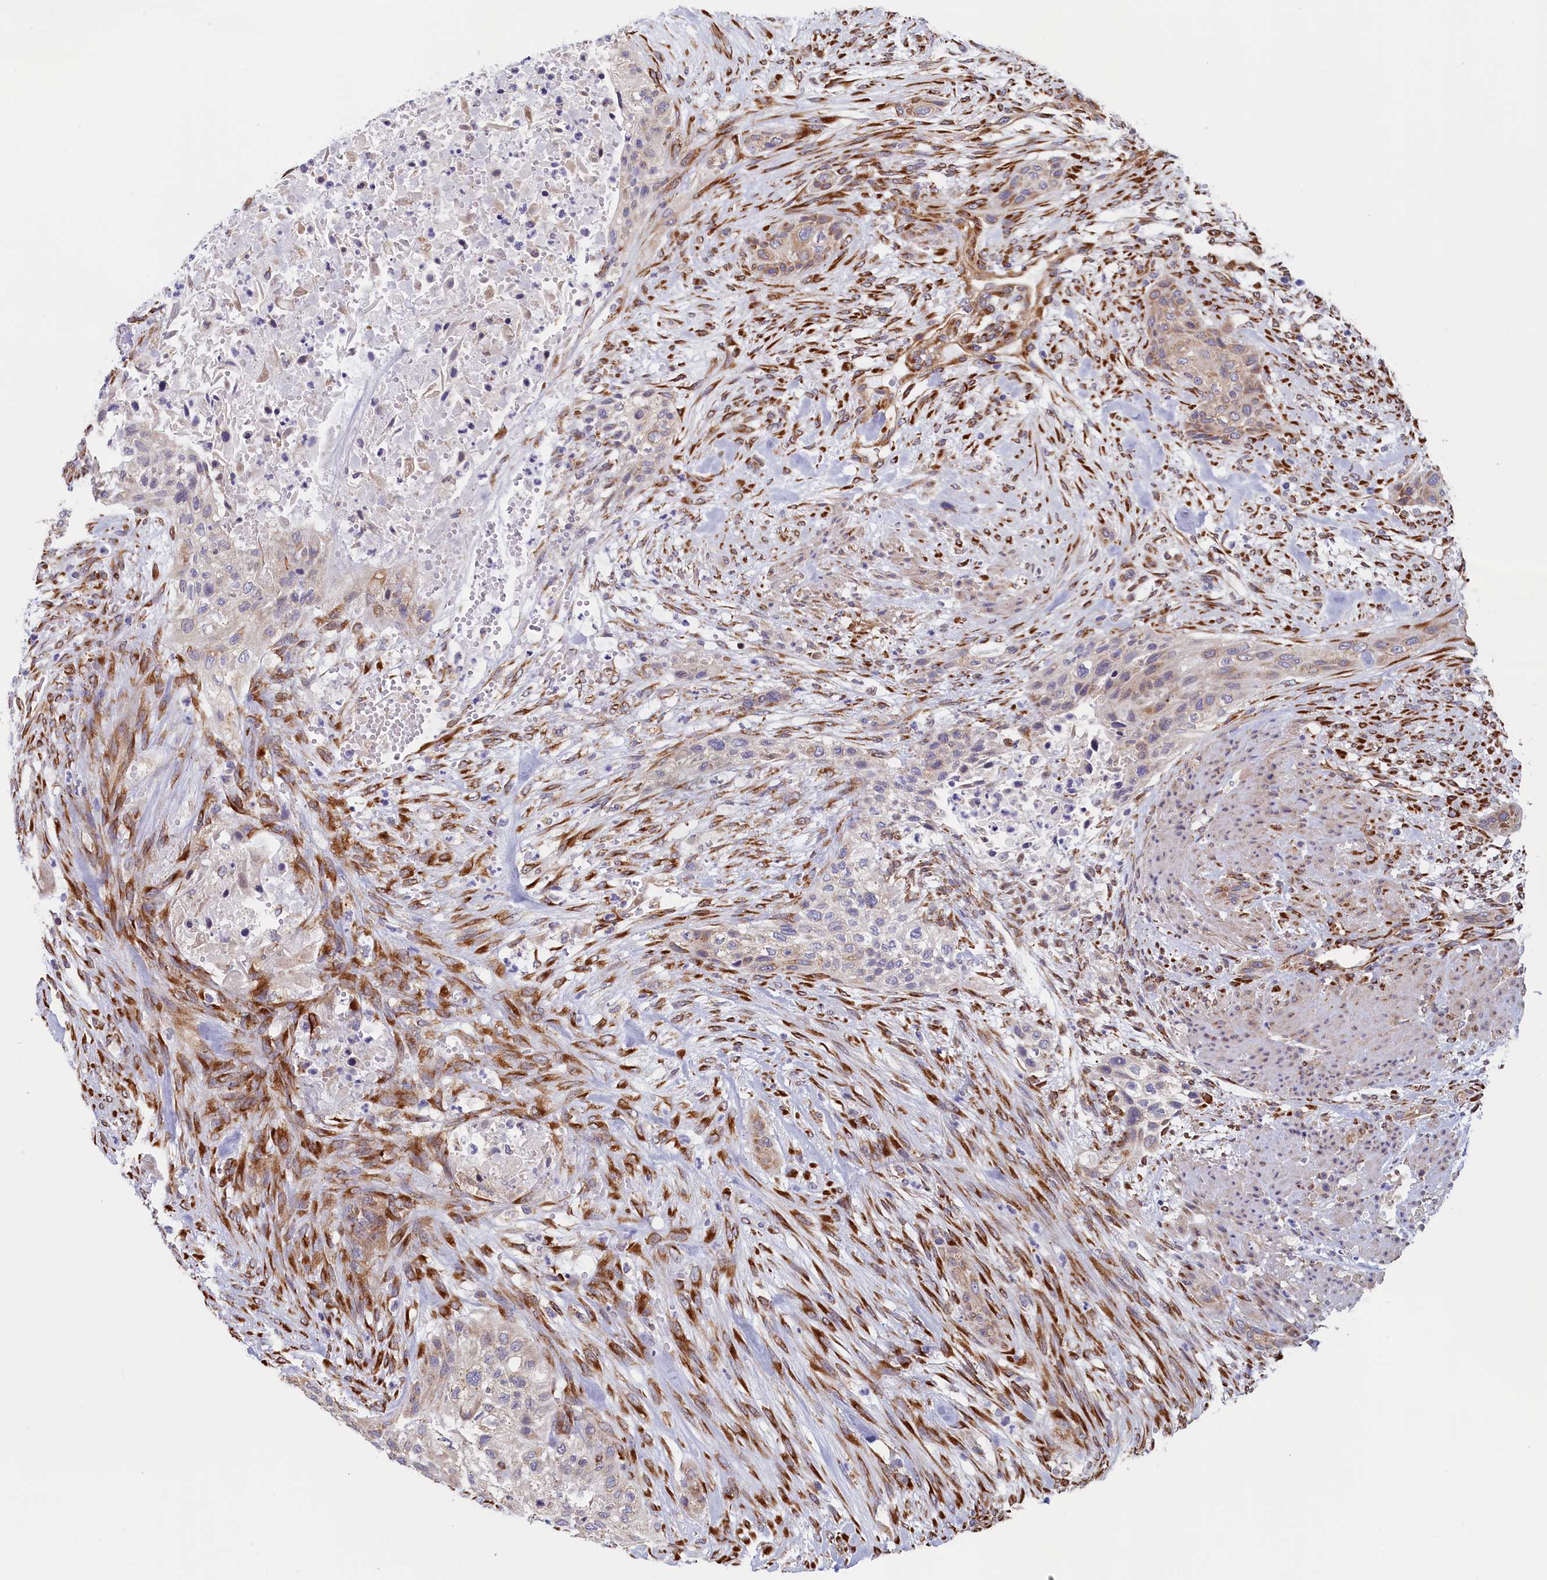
{"staining": {"intensity": "weak", "quantity": "<25%", "location": "cytoplasmic/membranous"}, "tissue": "urothelial cancer", "cell_type": "Tumor cells", "image_type": "cancer", "snomed": [{"axis": "morphology", "description": "Urothelial carcinoma, High grade"}, {"axis": "topography", "description": "Urinary bladder"}], "caption": "The IHC image has no significant expression in tumor cells of urothelial cancer tissue.", "gene": "CCDC68", "patient": {"sex": "male", "age": 35}}